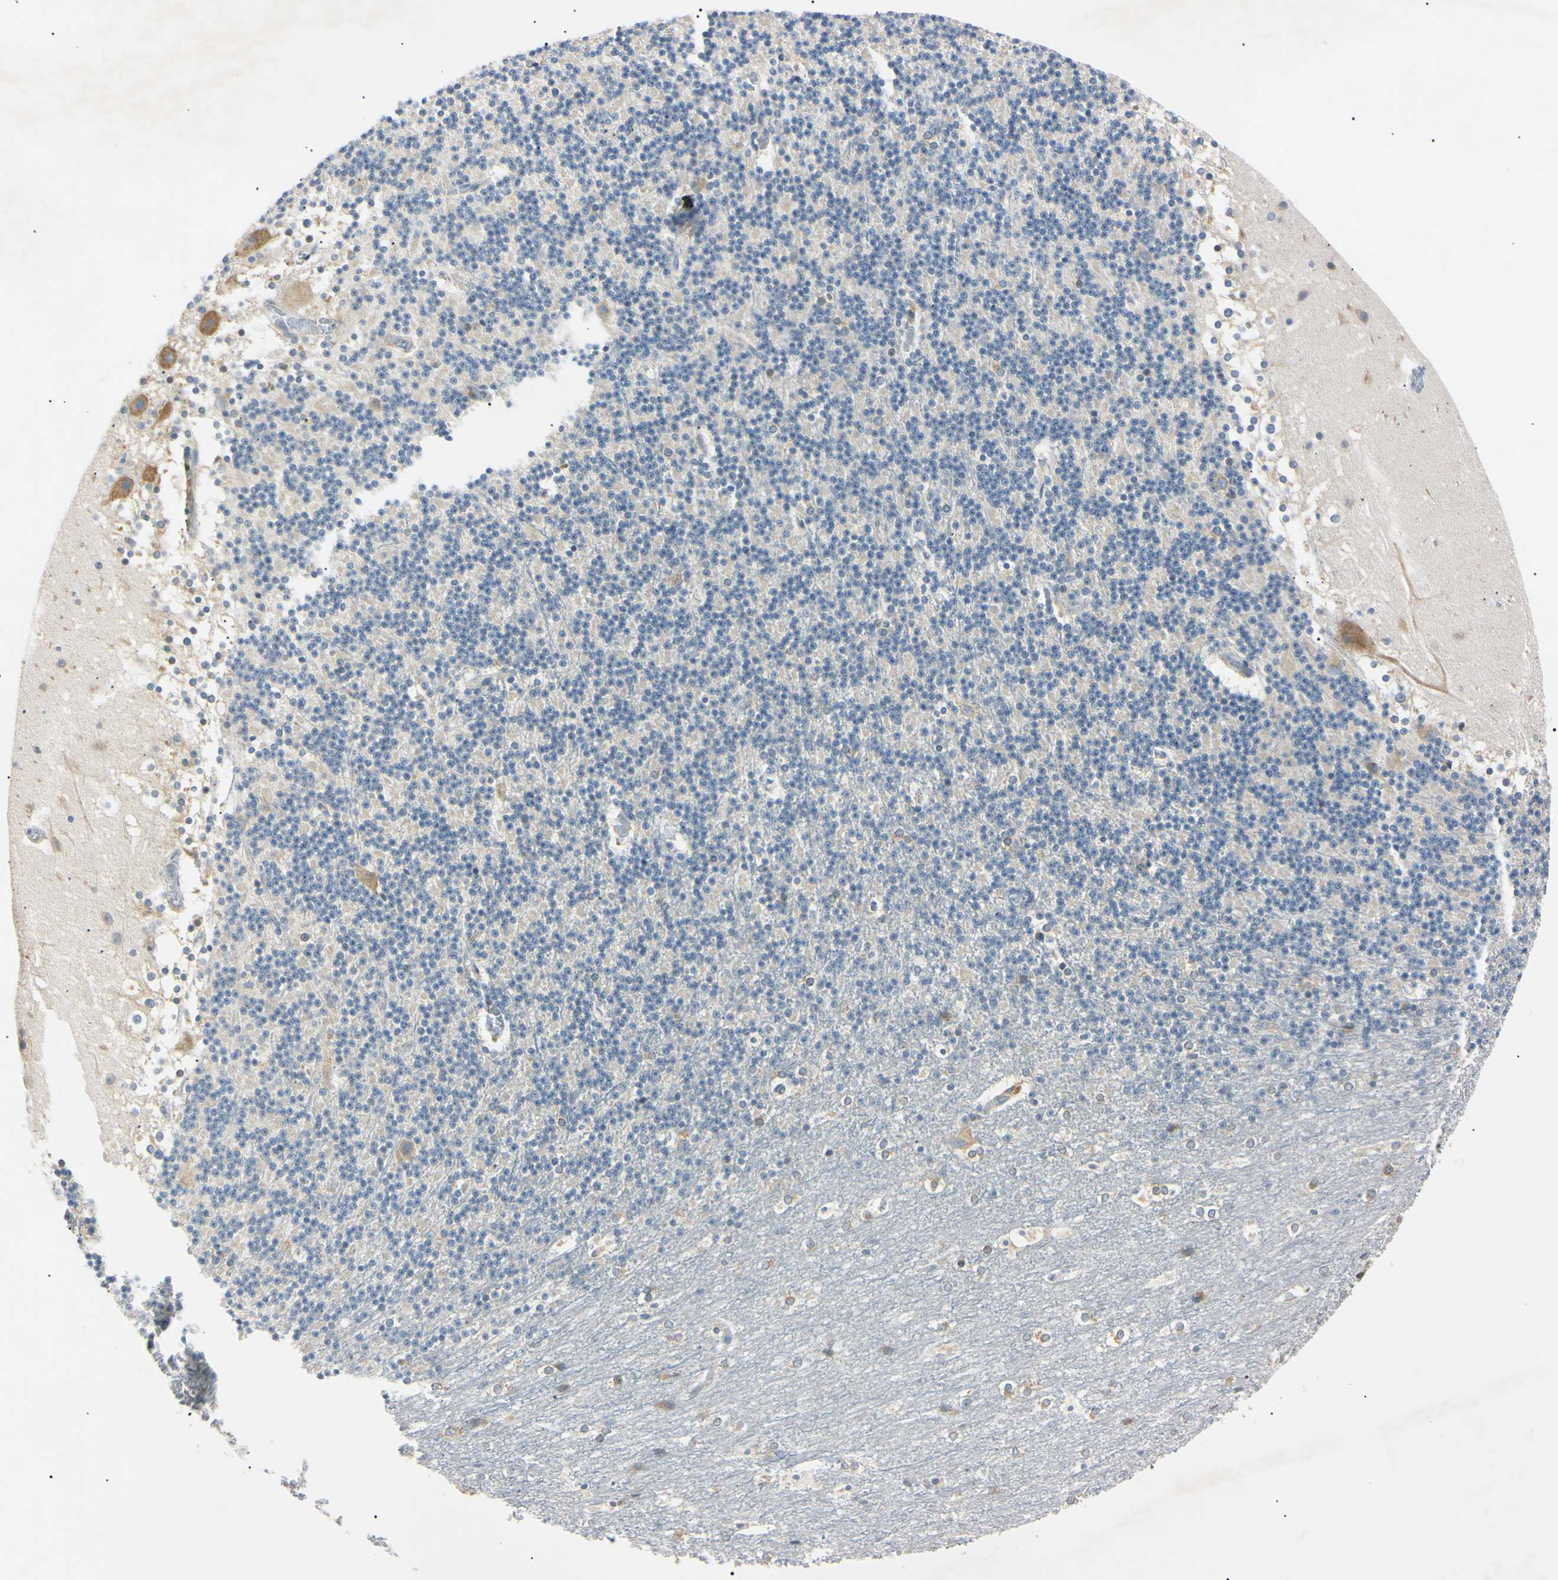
{"staining": {"intensity": "weak", "quantity": "<25%", "location": "cytoplasmic/membranous"}, "tissue": "cerebellum", "cell_type": "Cells in granular layer", "image_type": "normal", "snomed": [{"axis": "morphology", "description": "Normal tissue, NOS"}, {"axis": "topography", "description": "Cerebellum"}], "caption": "High power microscopy micrograph of an immunohistochemistry histopathology image of benign cerebellum, revealing no significant staining in cells in granular layer.", "gene": "DNAJB12", "patient": {"sex": "female", "age": 19}}